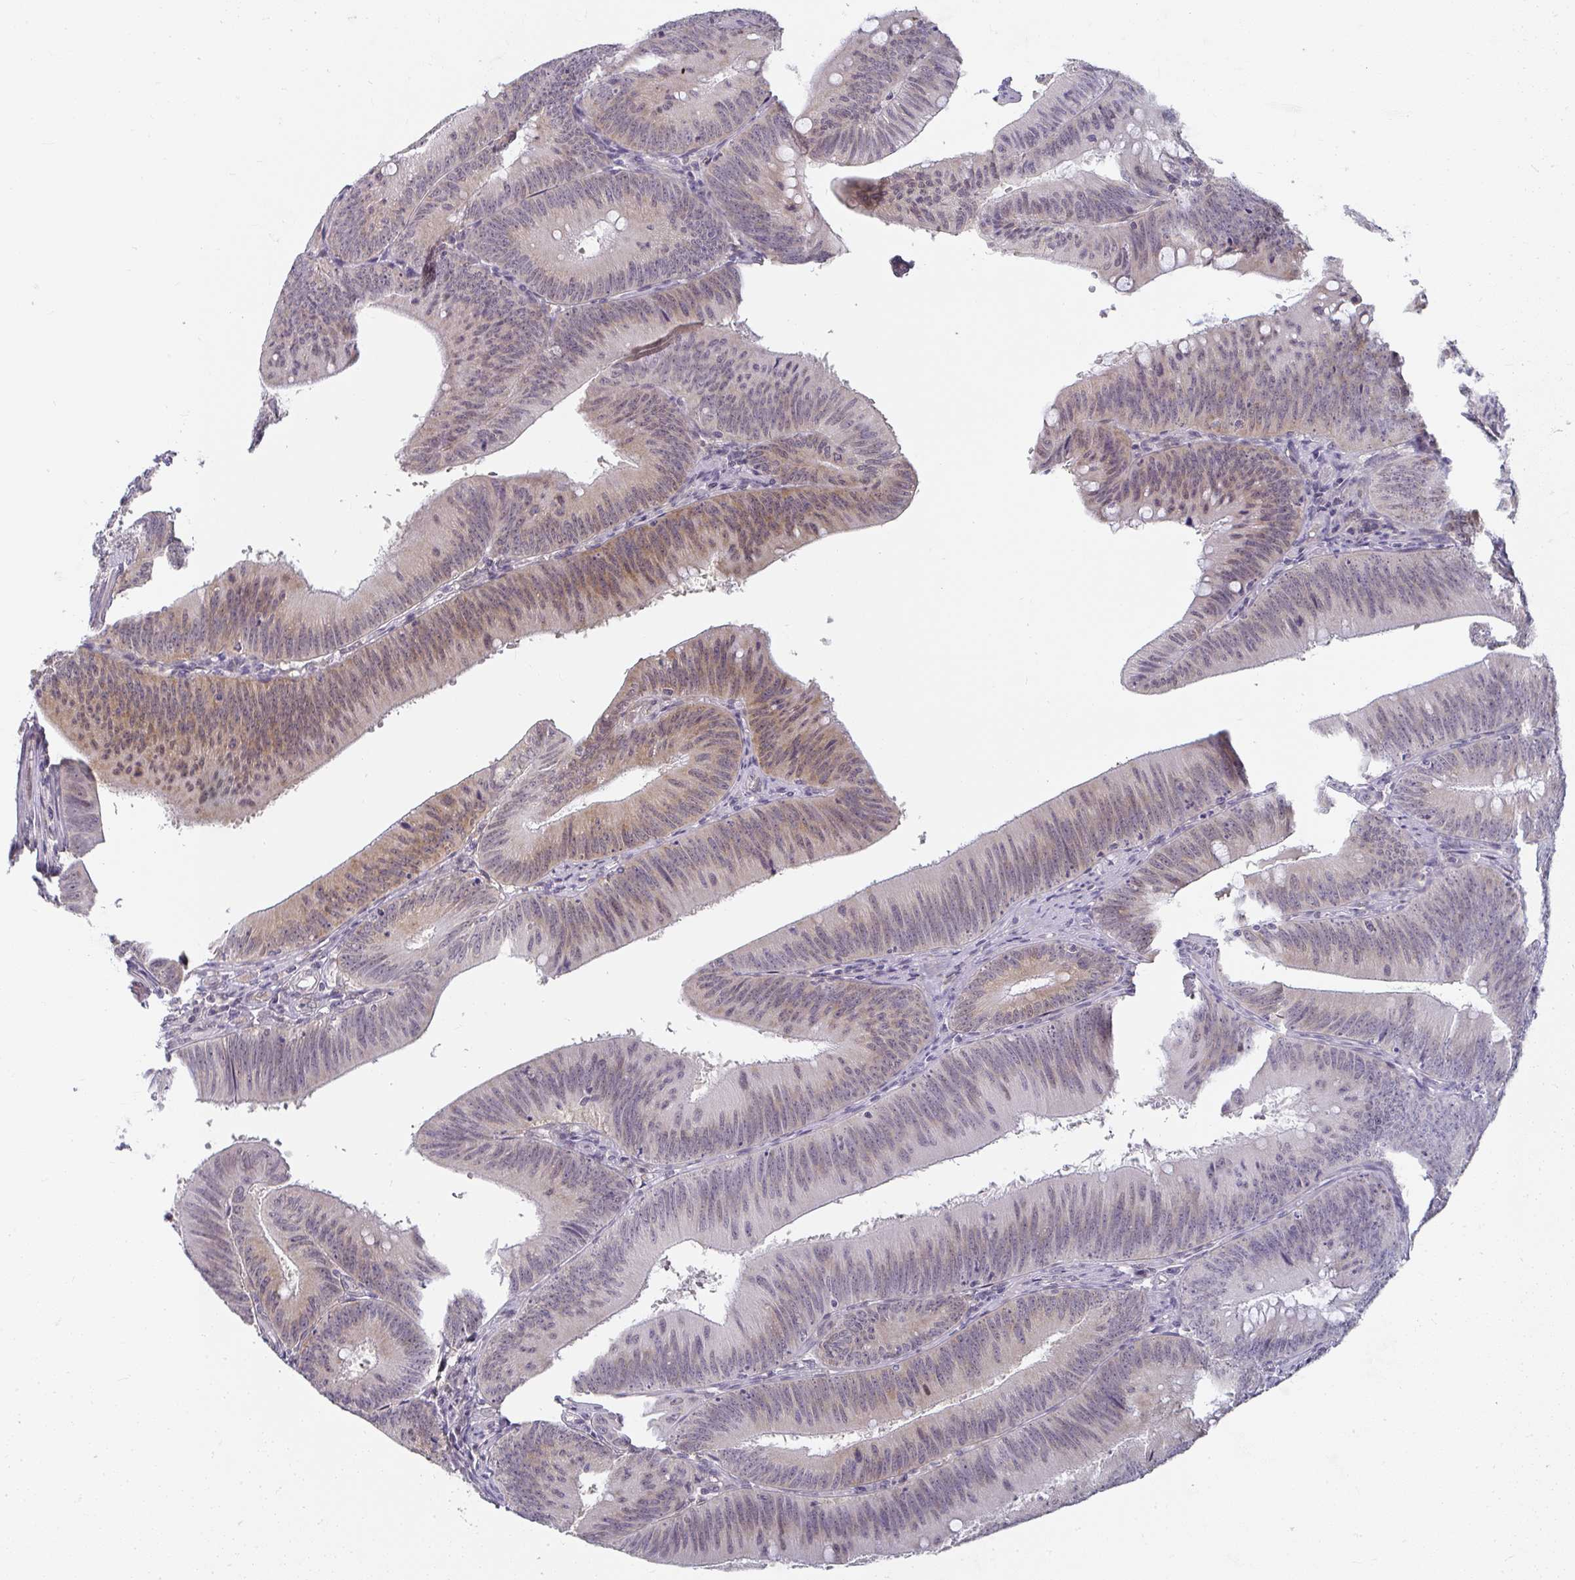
{"staining": {"intensity": "weak", "quantity": "<25%", "location": "cytoplasmic/membranous"}, "tissue": "colorectal cancer", "cell_type": "Tumor cells", "image_type": "cancer", "snomed": [{"axis": "morphology", "description": "Adenocarcinoma, NOS"}, {"axis": "topography", "description": "Colon"}], "caption": "This is an immunohistochemistry (IHC) histopathology image of human colorectal cancer. There is no expression in tumor cells.", "gene": "SYNCRIP", "patient": {"sex": "male", "age": 84}}